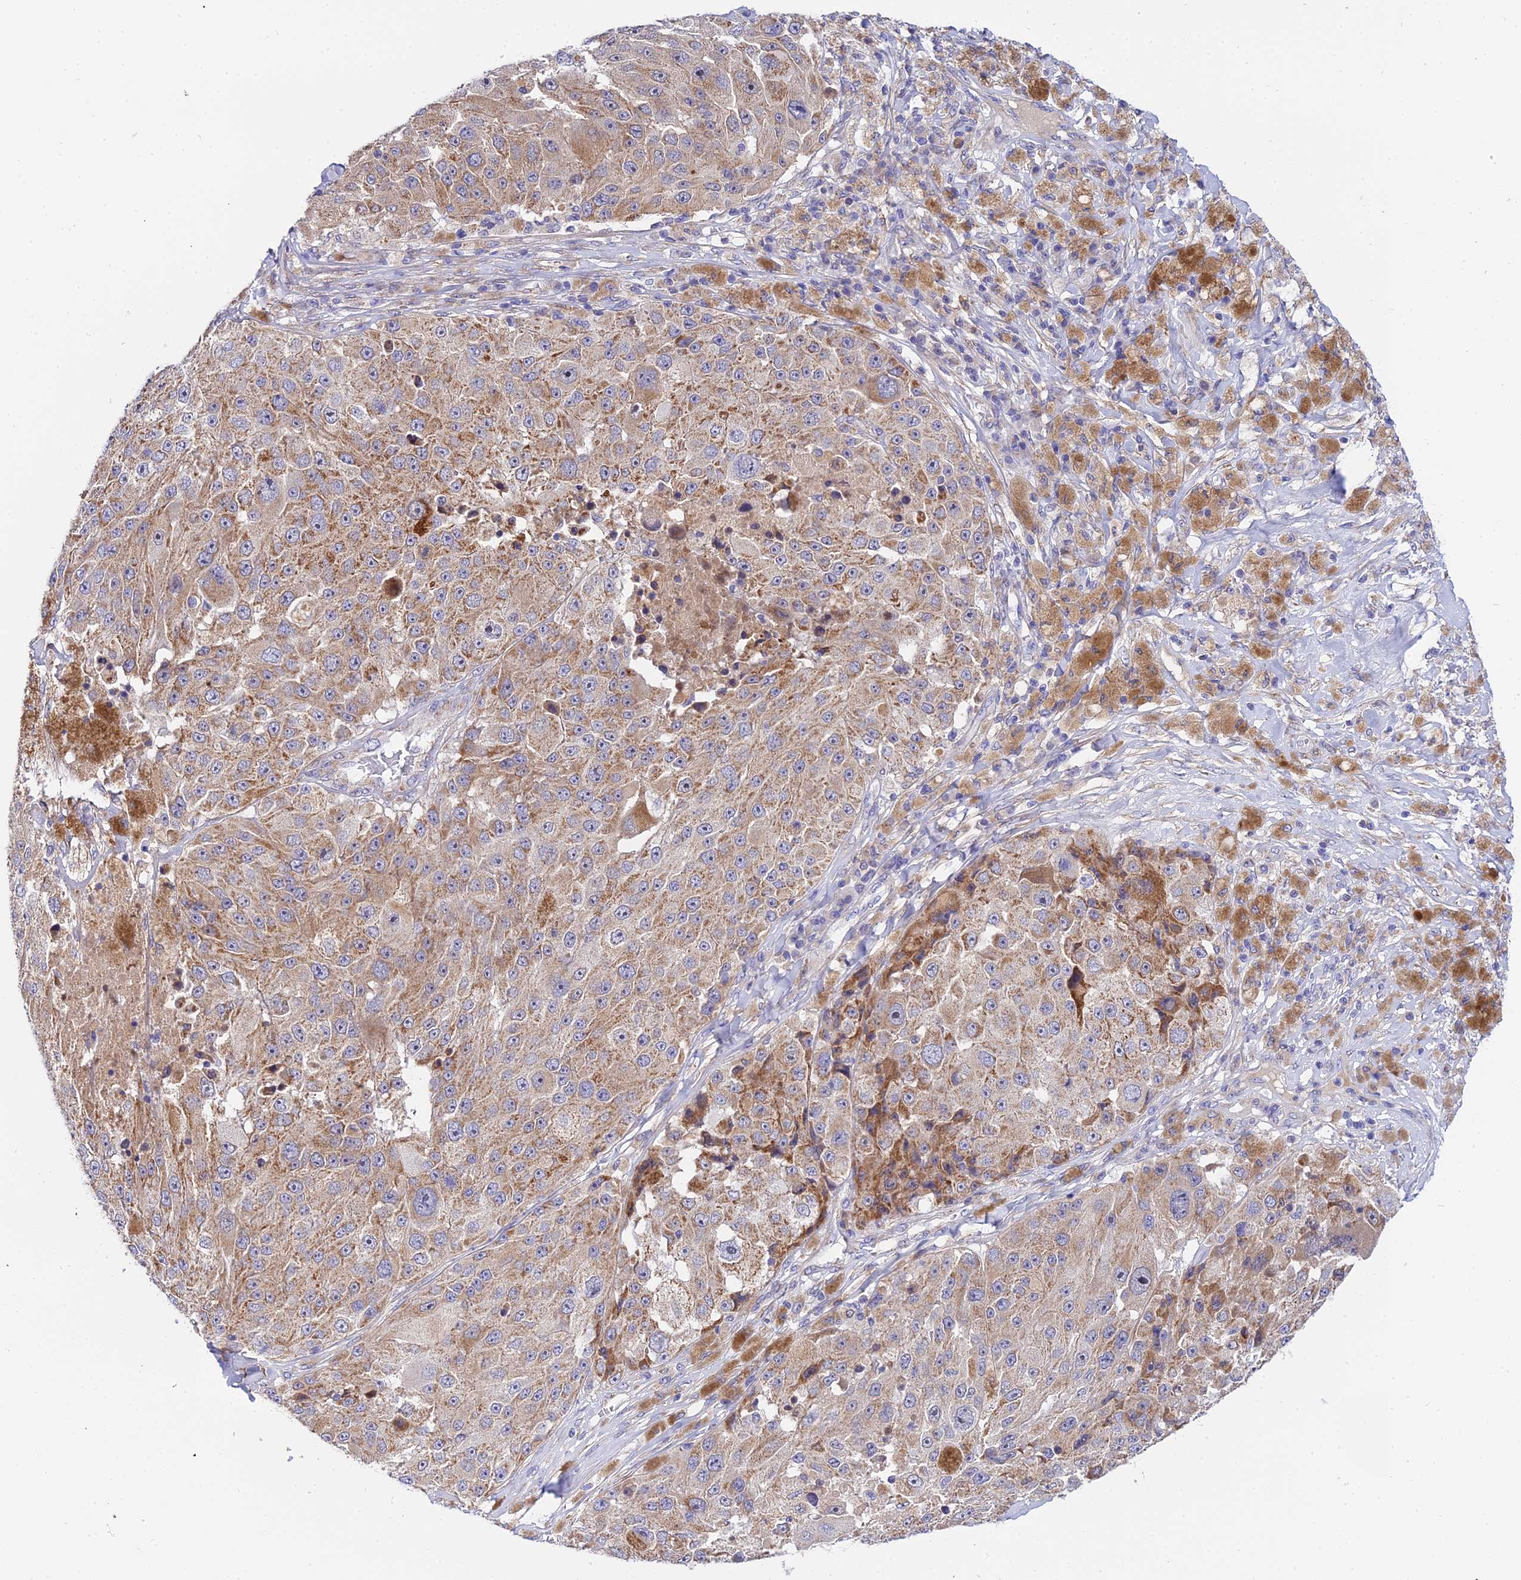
{"staining": {"intensity": "moderate", "quantity": ">75%", "location": "cytoplasmic/membranous"}, "tissue": "melanoma", "cell_type": "Tumor cells", "image_type": "cancer", "snomed": [{"axis": "morphology", "description": "Malignant melanoma, Metastatic site"}, {"axis": "topography", "description": "Lymph node"}], "caption": "The photomicrograph exhibits staining of malignant melanoma (metastatic site), revealing moderate cytoplasmic/membranous protein staining (brown color) within tumor cells.", "gene": "ACOT2", "patient": {"sex": "male", "age": 62}}